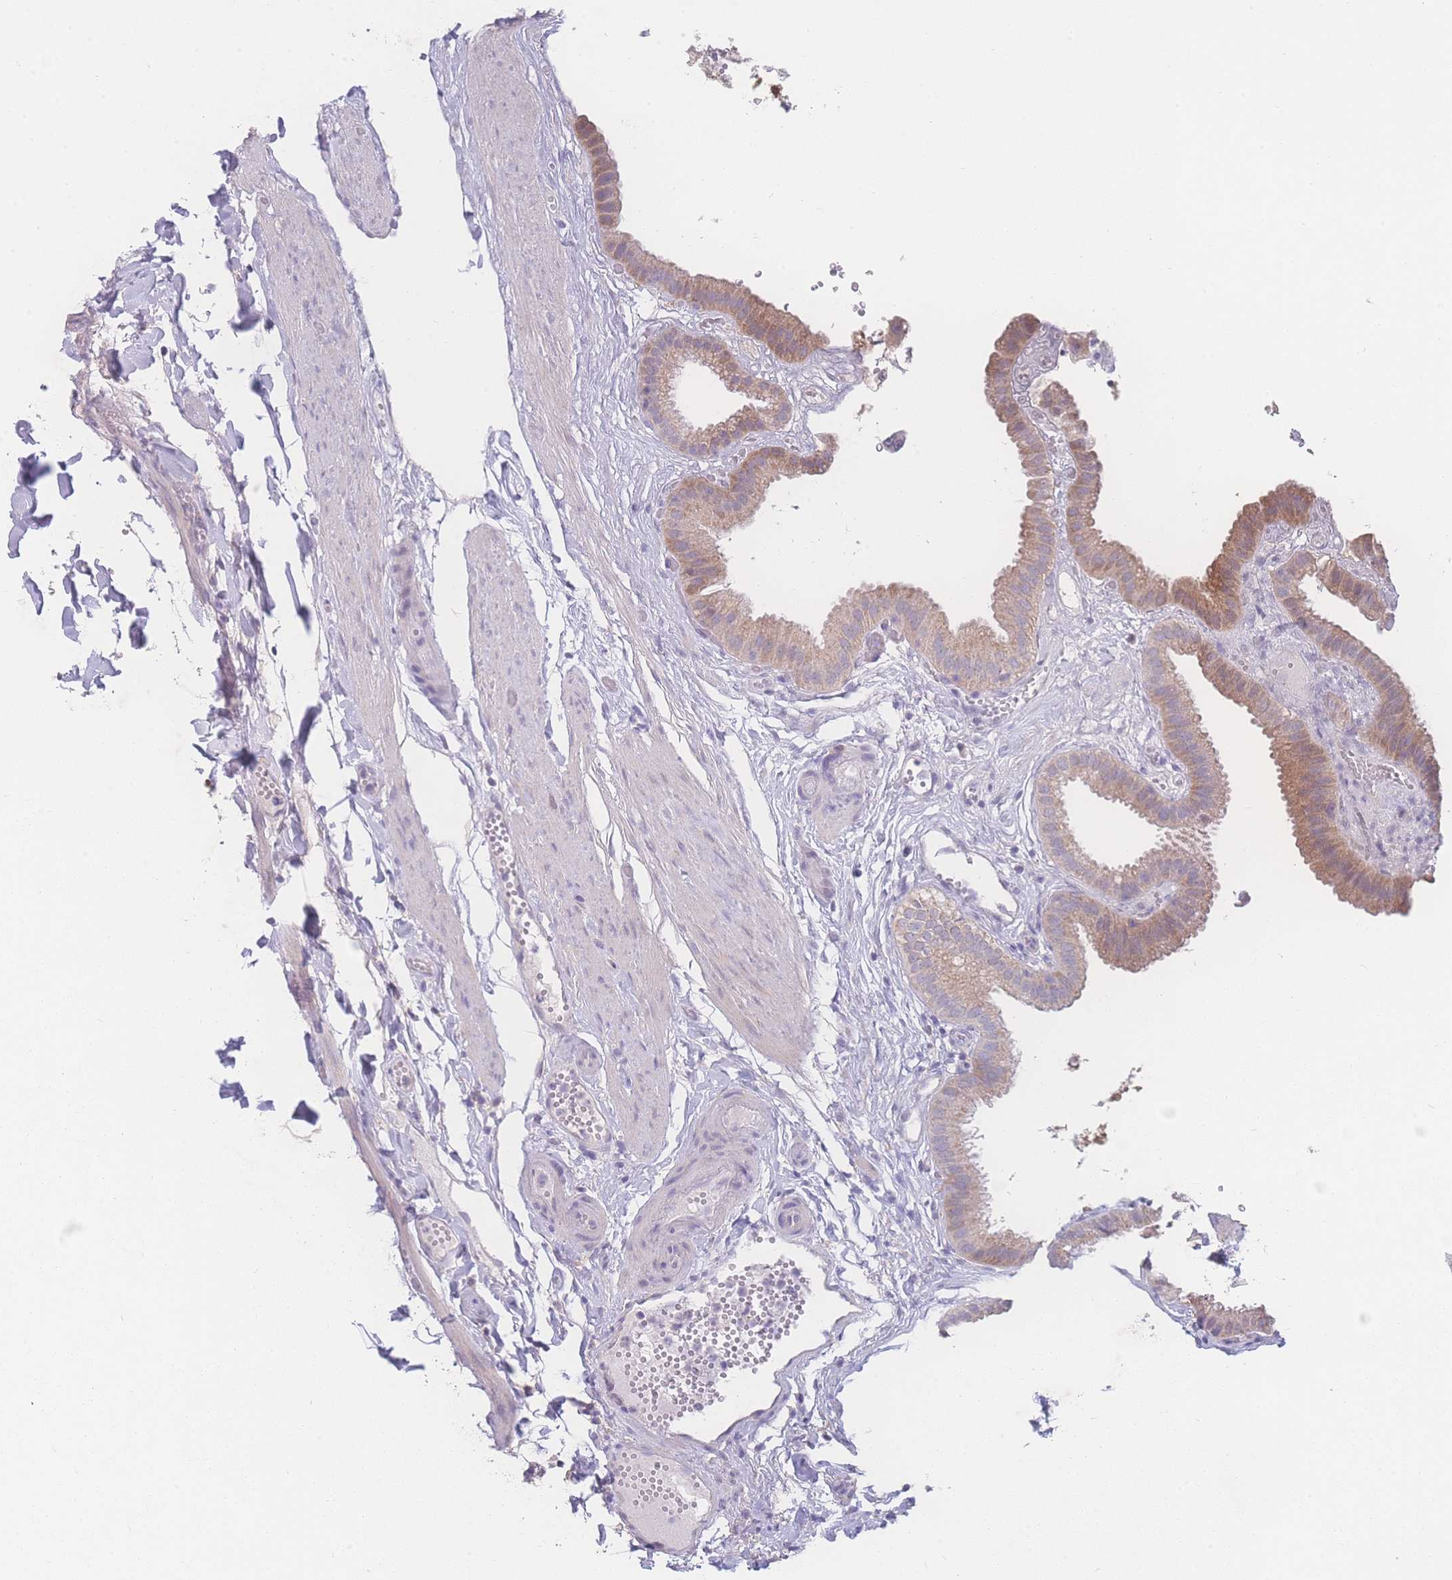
{"staining": {"intensity": "moderate", "quantity": ">75%", "location": "cytoplasmic/membranous"}, "tissue": "gallbladder", "cell_type": "Glandular cells", "image_type": "normal", "snomed": [{"axis": "morphology", "description": "Normal tissue, NOS"}, {"axis": "topography", "description": "Gallbladder"}], "caption": "Brown immunohistochemical staining in normal human gallbladder demonstrates moderate cytoplasmic/membranous staining in approximately >75% of glandular cells.", "gene": "GIPR", "patient": {"sex": "female", "age": 61}}